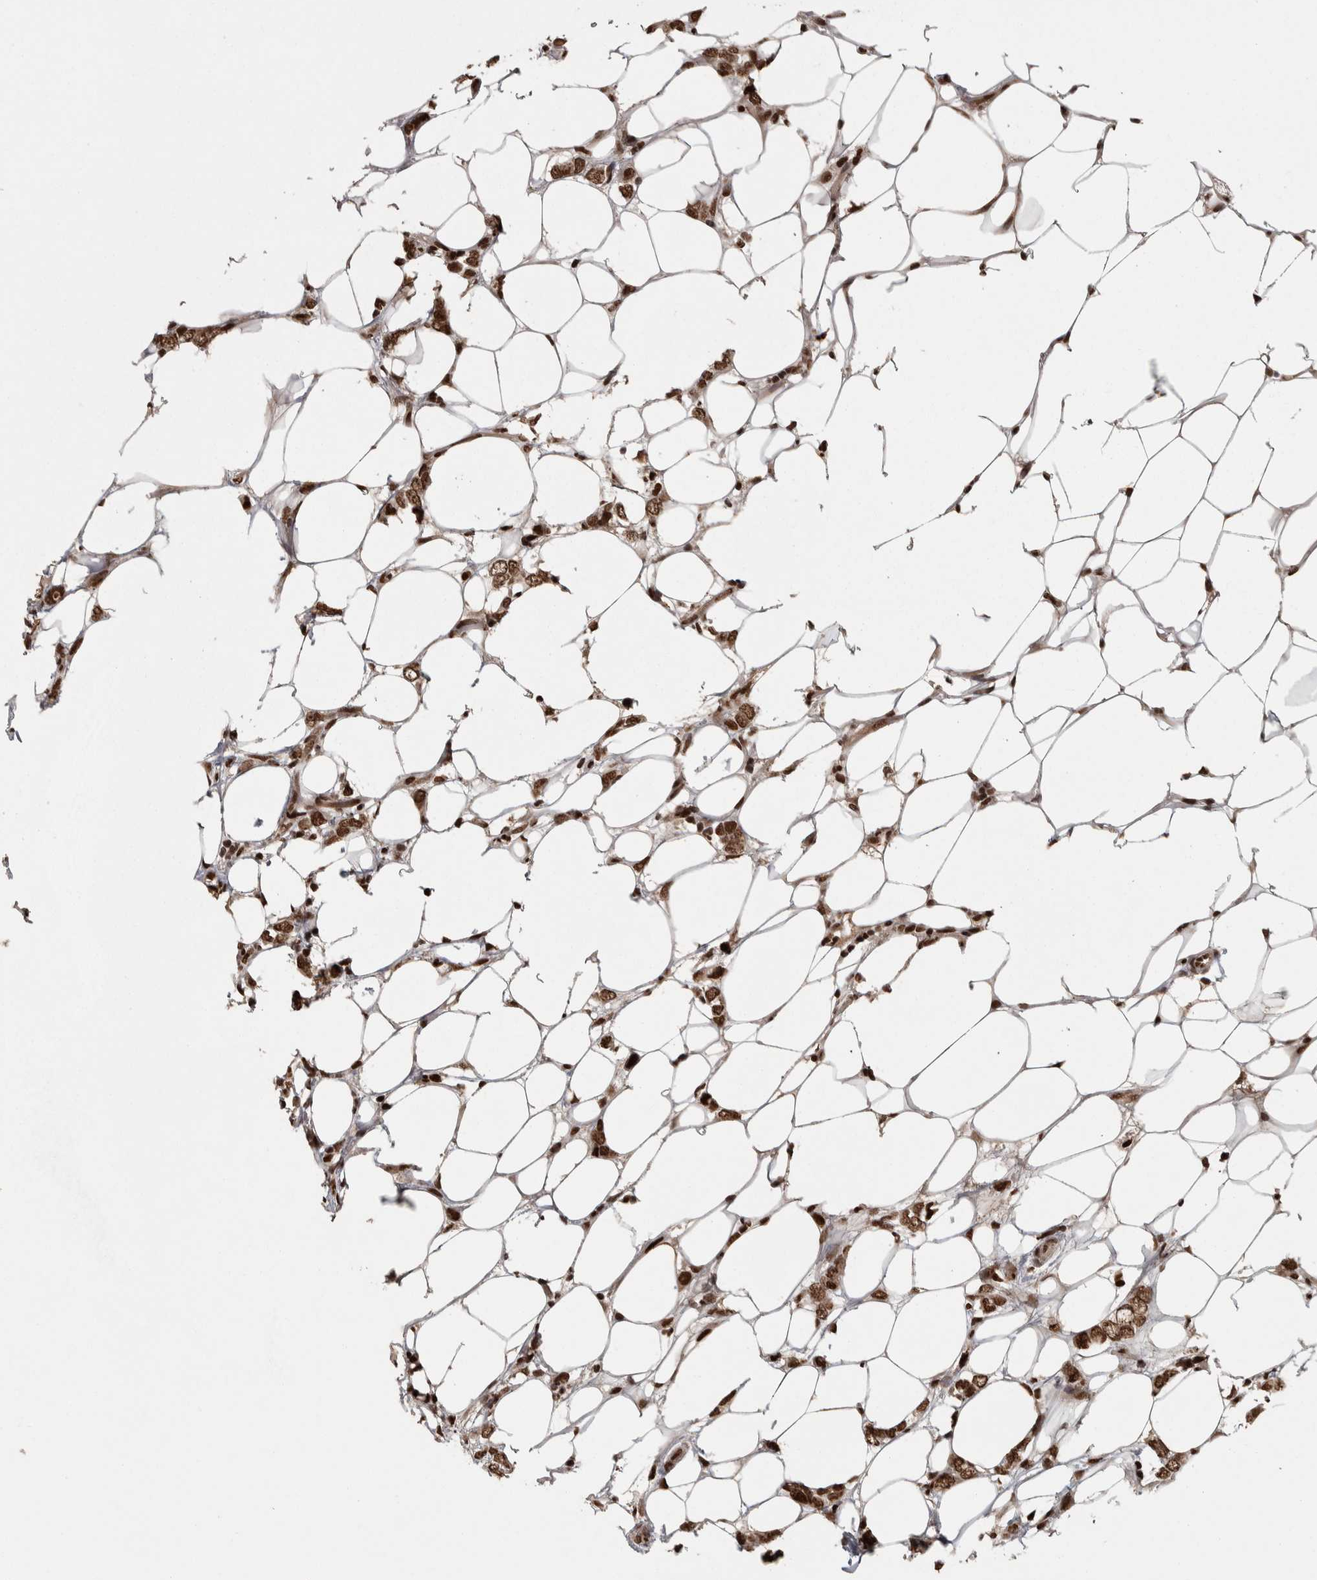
{"staining": {"intensity": "moderate", "quantity": ">75%", "location": "nuclear"}, "tissue": "breast cancer", "cell_type": "Tumor cells", "image_type": "cancer", "snomed": [{"axis": "morphology", "description": "Normal tissue, NOS"}, {"axis": "morphology", "description": "Lobular carcinoma"}, {"axis": "topography", "description": "Breast"}], "caption": "Protein expression analysis of human breast cancer (lobular carcinoma) reveals moderate nuclear positivity in about >75% of tumor cells.", "gene": "ZFHX4", "patient": {"sex": "female", "age": 47}}